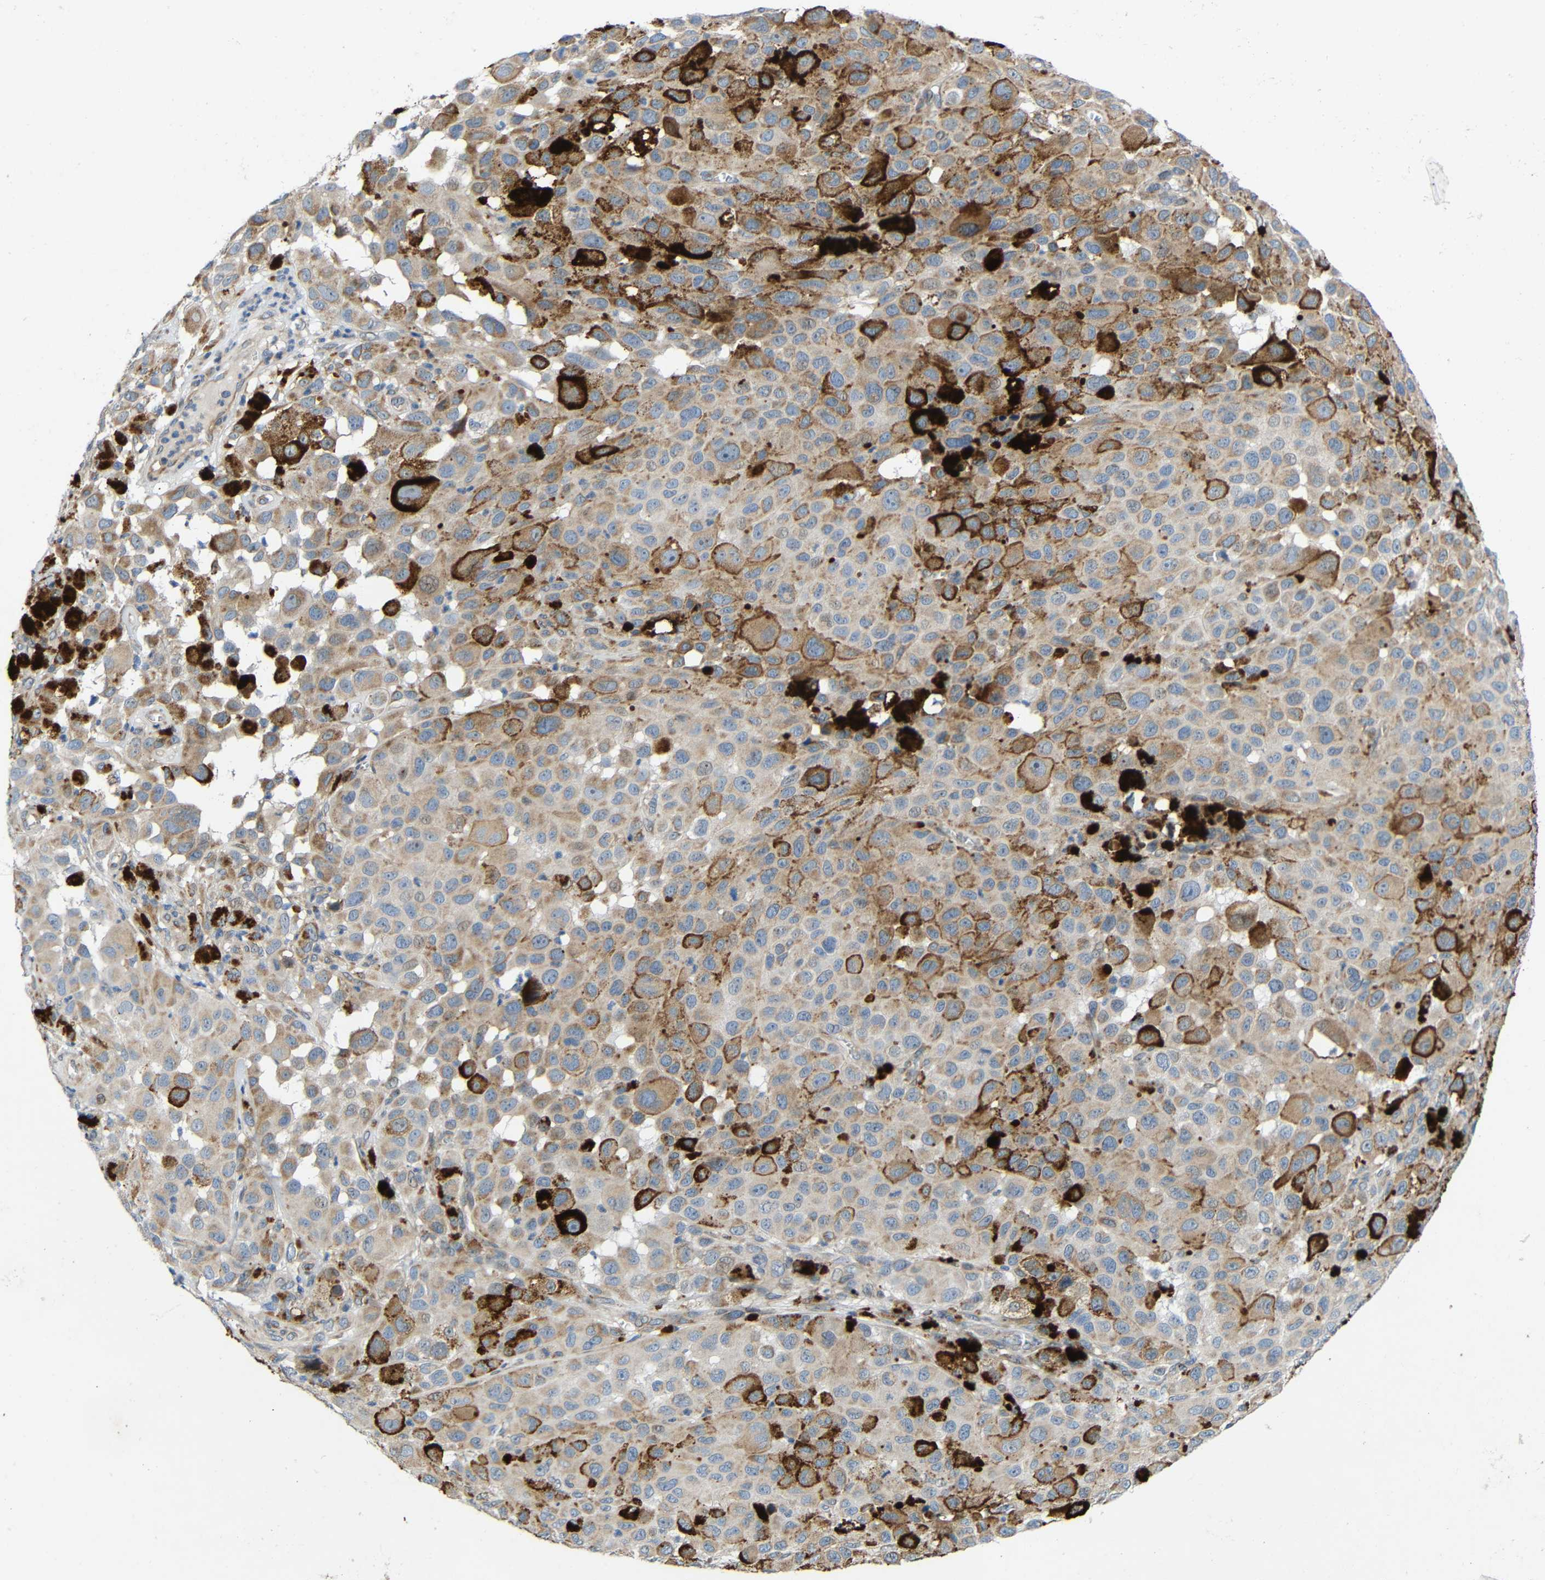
{"staining": {"intensity": "weak", "quantity": ">75%", "location": "cytoplasmic/membranous"}, "tissue": "melanoma", "cell_type": "Tumor cells", "image_type": "cancer", "snomed": [{"axis": "morphology", "description": "Malignant melanoma, NOS"}, {"axis": "topography", "description": "Skin"}], "caption": "Melanoma stained with IHC displays weak cytoplasmic/membranous positivity in about >75% of tumor cells. Nuclei are stained in blue.", "gene": "TMEM25", "patient": {"sex": "male", "age": 96}}